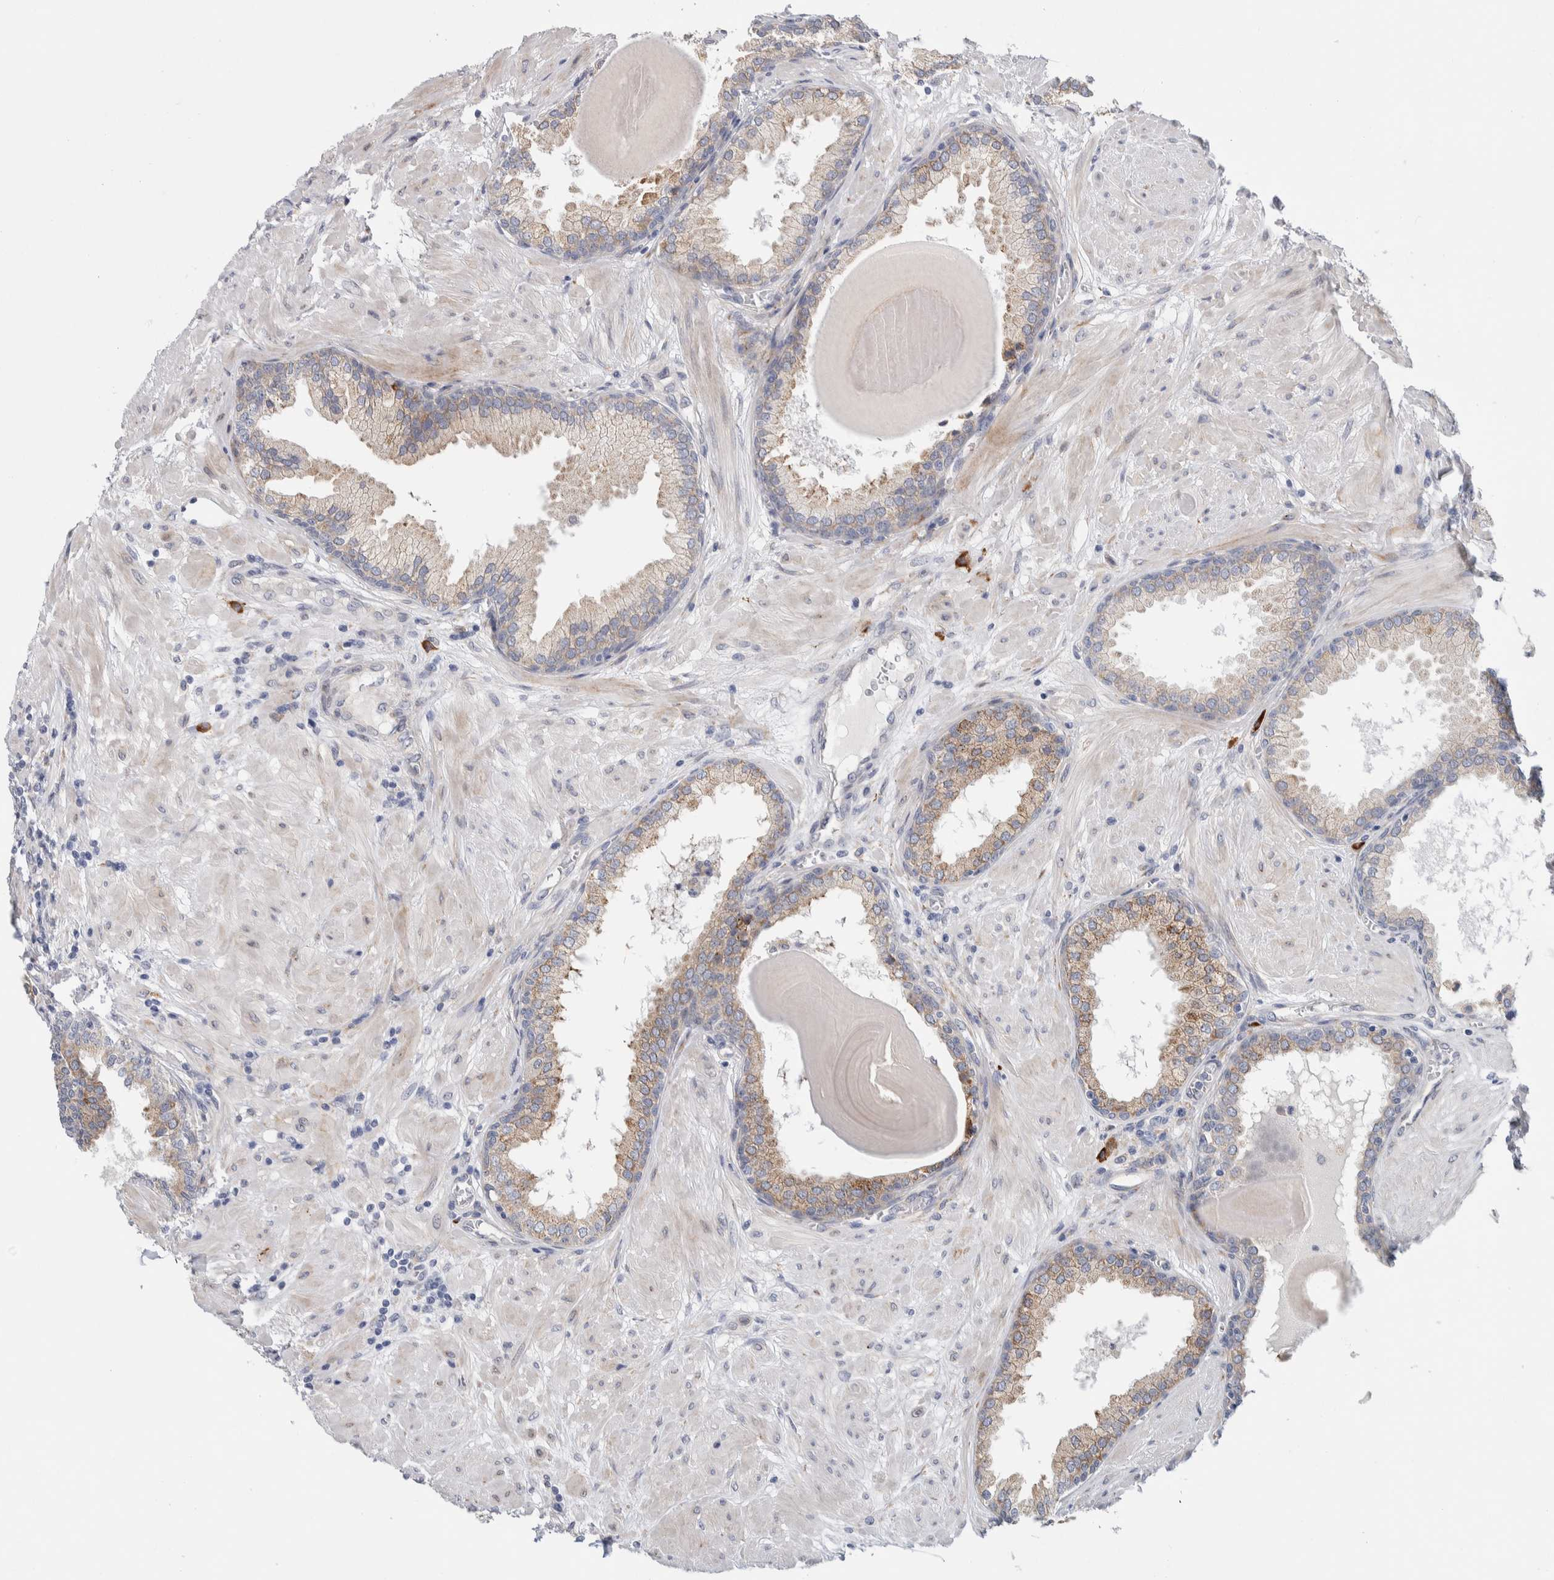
{"staining": {"intensity": "moderate", "quantity": "25%-75%", "location": "cytoplasmic/membranous"}, "tissue": "prostate", "cell_type": "Glandular cells", "image_type": "normal", "snomed": [{"axis": "morphology", "description": "Normal tissue, NOS"}, {"axis": "topography", "description": "Prostate"}], "caption": "Protein positivity by IHC shows moderate cytoplasmic/membranous positivity in approximately 25%-75% of glandular cells in benign prostate.", "gene": "ENGASE", "patient": {"sex": "male", "age": 51}}